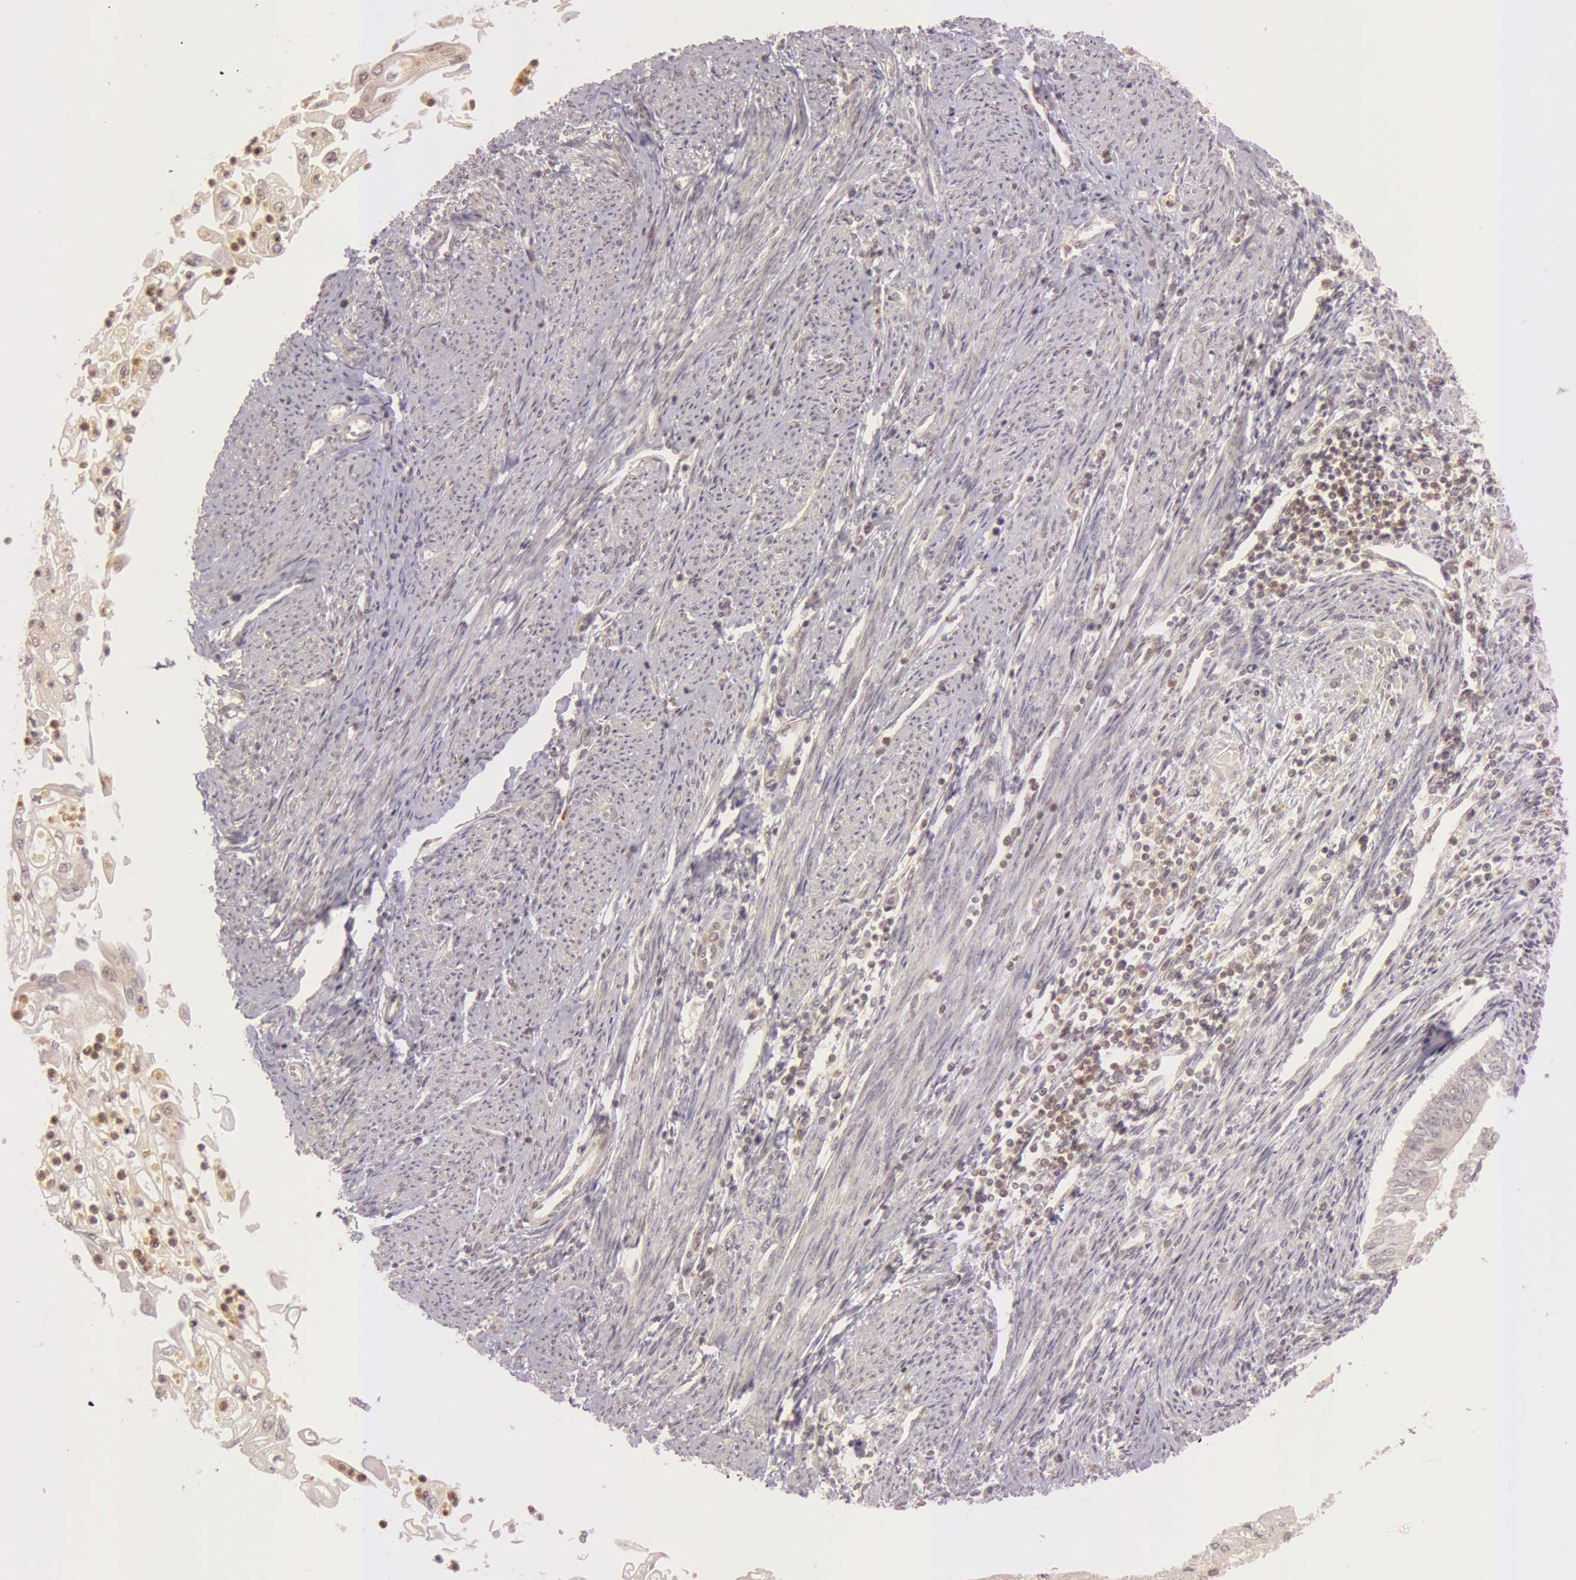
{"staining": {"intensity": "weak", "quantity": ">75%", "location": "cytoplasmic/membranous"}, "tissue": "endometrial cancer", "cell_type": "Tumor cells", "image_type": "cancer", "snomed": [{"axis": "morphology", "description": "Adenocarcinoma, NOS"}, {"axis": "topography", "description": "Endometrium"}], "caption": "Human endometrial cancer stained for a protein (brown) reveals weak cytoplasmic/membranous positive positivity in about >75% of tumor cells.", "gene": "ATG2B", "patient": {"sex": "female", "age": 75}}